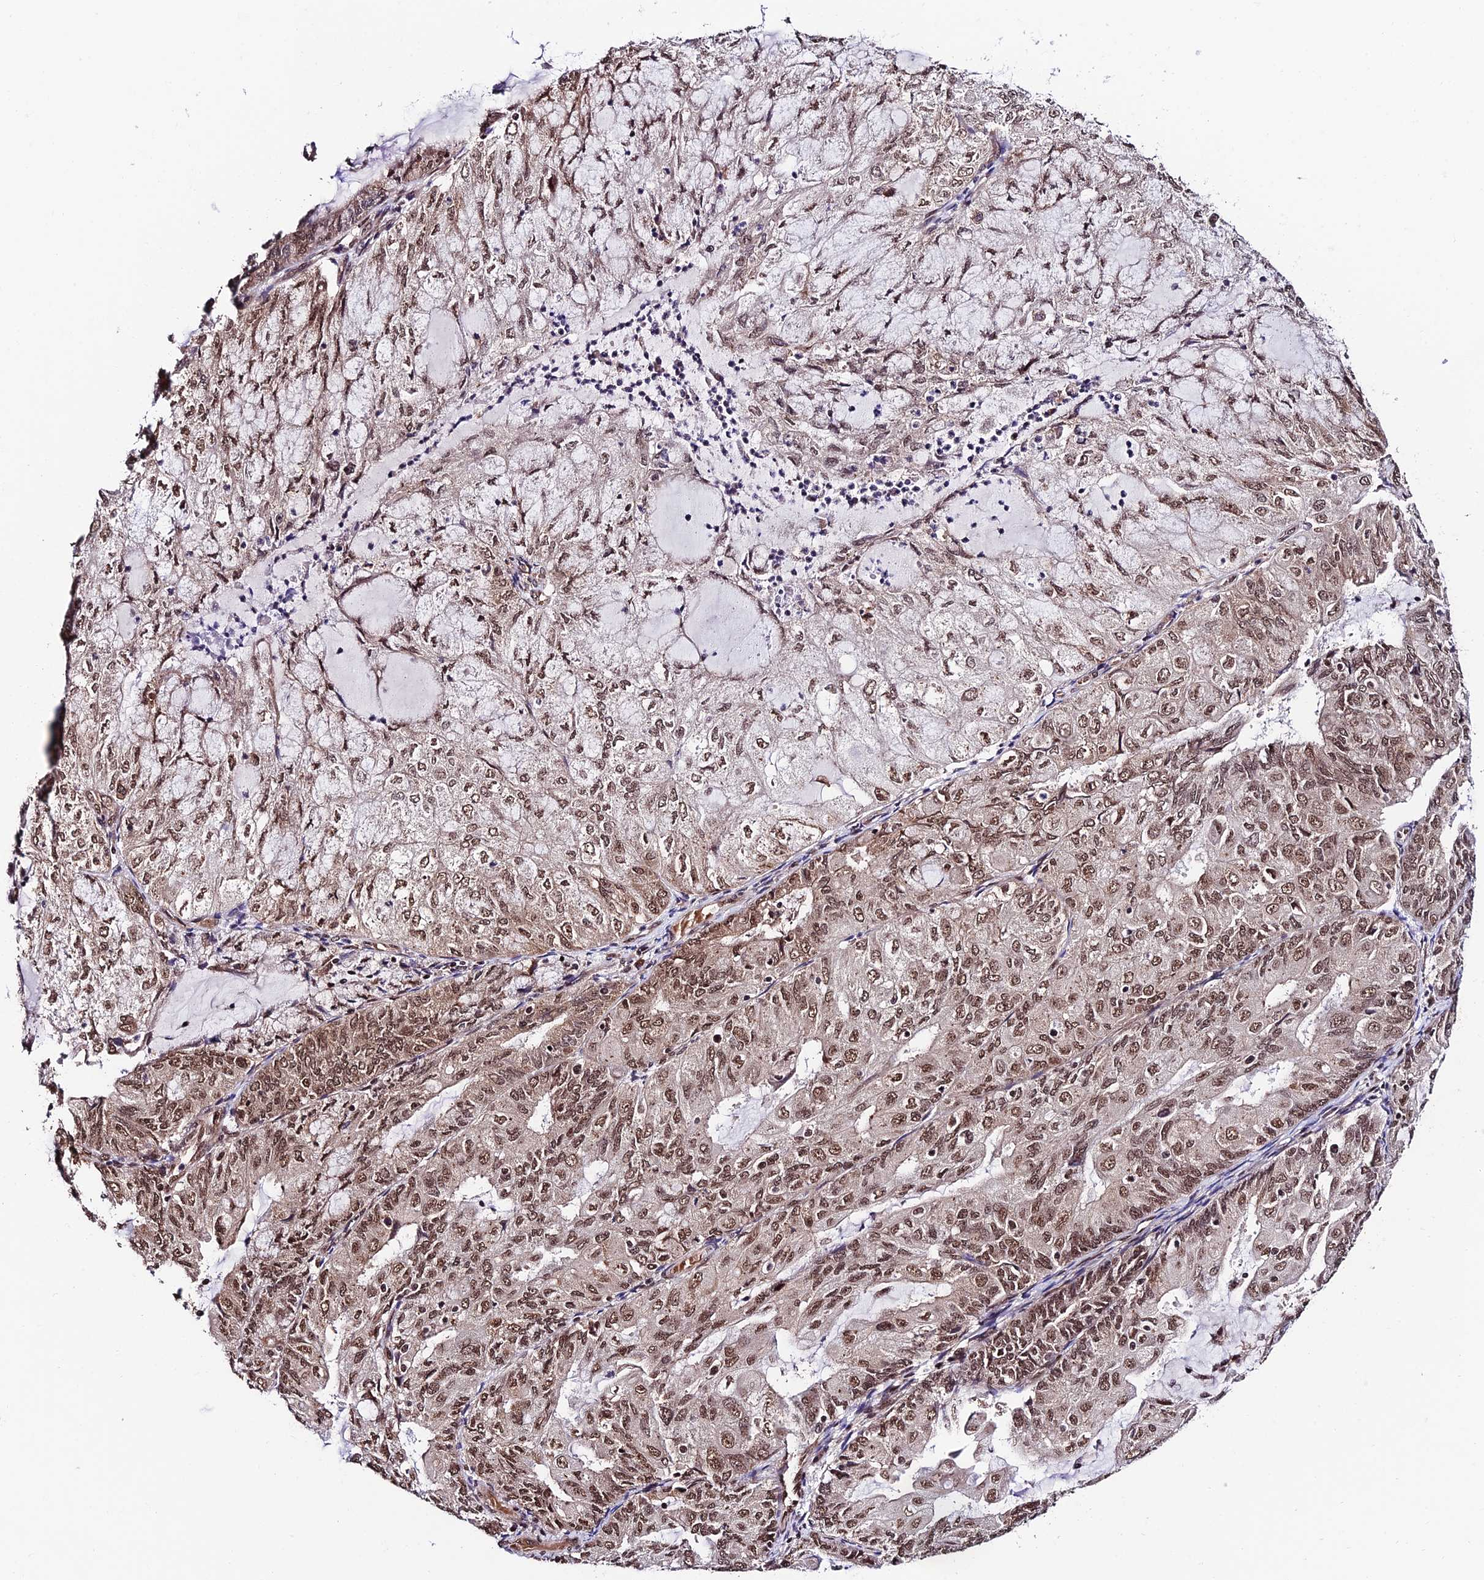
{"staining": {"intensity": "moderate", "quantity": ">75%", "location": "nuclear"}, "tissue": "endometrial cancer", "cell_type": "Tumor cells", "image_type": "cancer", "snomed": [{"axis": "morphology", "description": "Adenocarcinoma, NOS"}, {"axis": "topography", "description": "Endometrium"}], "caption": "A brown stain highlights moderate nuclear expression of a protein in endometrial cancer tumor cells. (DAB (3,3'-diaminobenzidine) = brown stain, brightfield microscopy at high magnification).", "gene": "RBM42", "patient": {"sex": "female", "age": 81}}